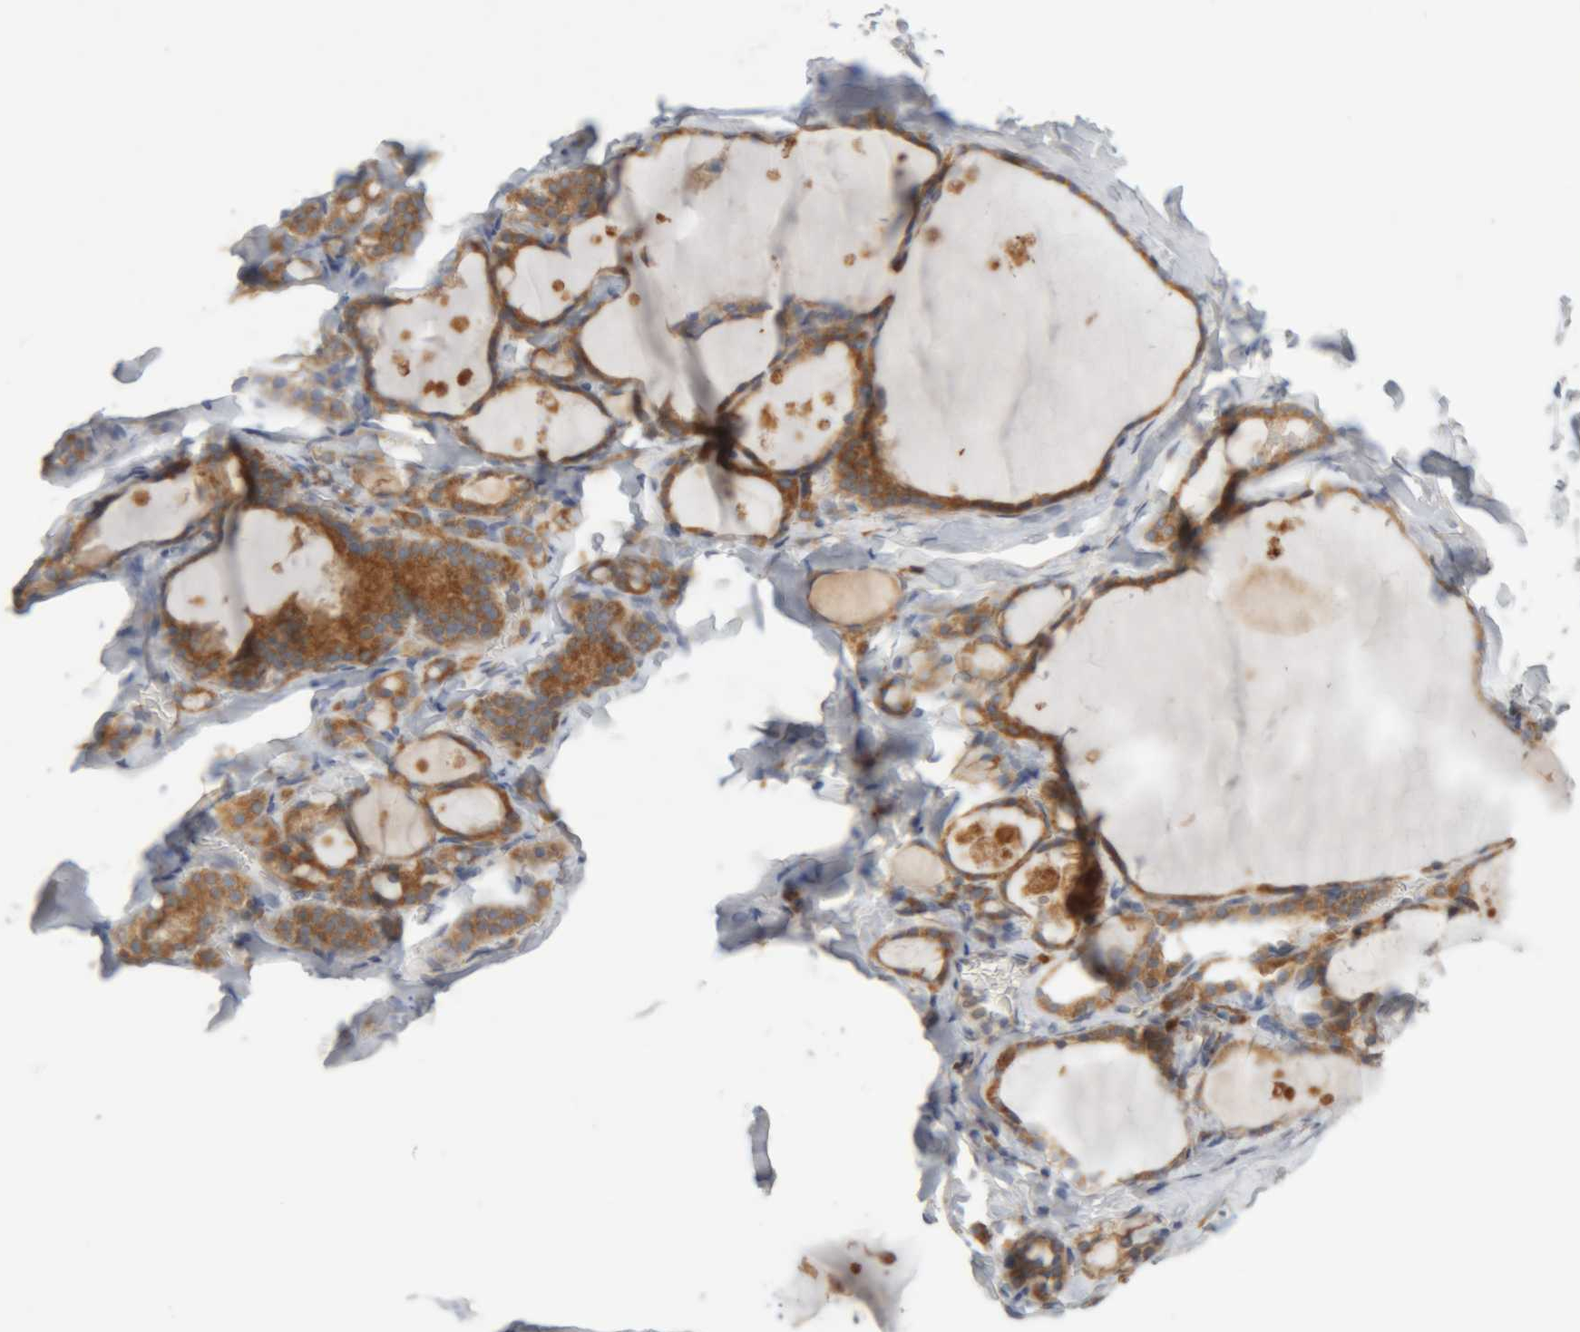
{"staining": {"intensity": "moderate", "quantity": ">75%", "location": "cytoplasmic/membranous"}, "tissue": "thyroid gland", "cell_type": "Glandular cells", "image_type": "normal", "snomed": [{"axis": "morphology", "description": "Normal tissue, NOS"}, {"axis": "topography", "description": "Thyroid gland"}], "caption": "The photomicrograph shows immunohistochemical staining of unremarkable thyroid gland. There is moderate cytoplasmic/membranous staining is identified in about >75% of glandular cells. (DAB IHC, brown staining for protein, blue staining for nuclei).", "gene": "RPN2", "patient": {"sex": "male", "age": 56}}